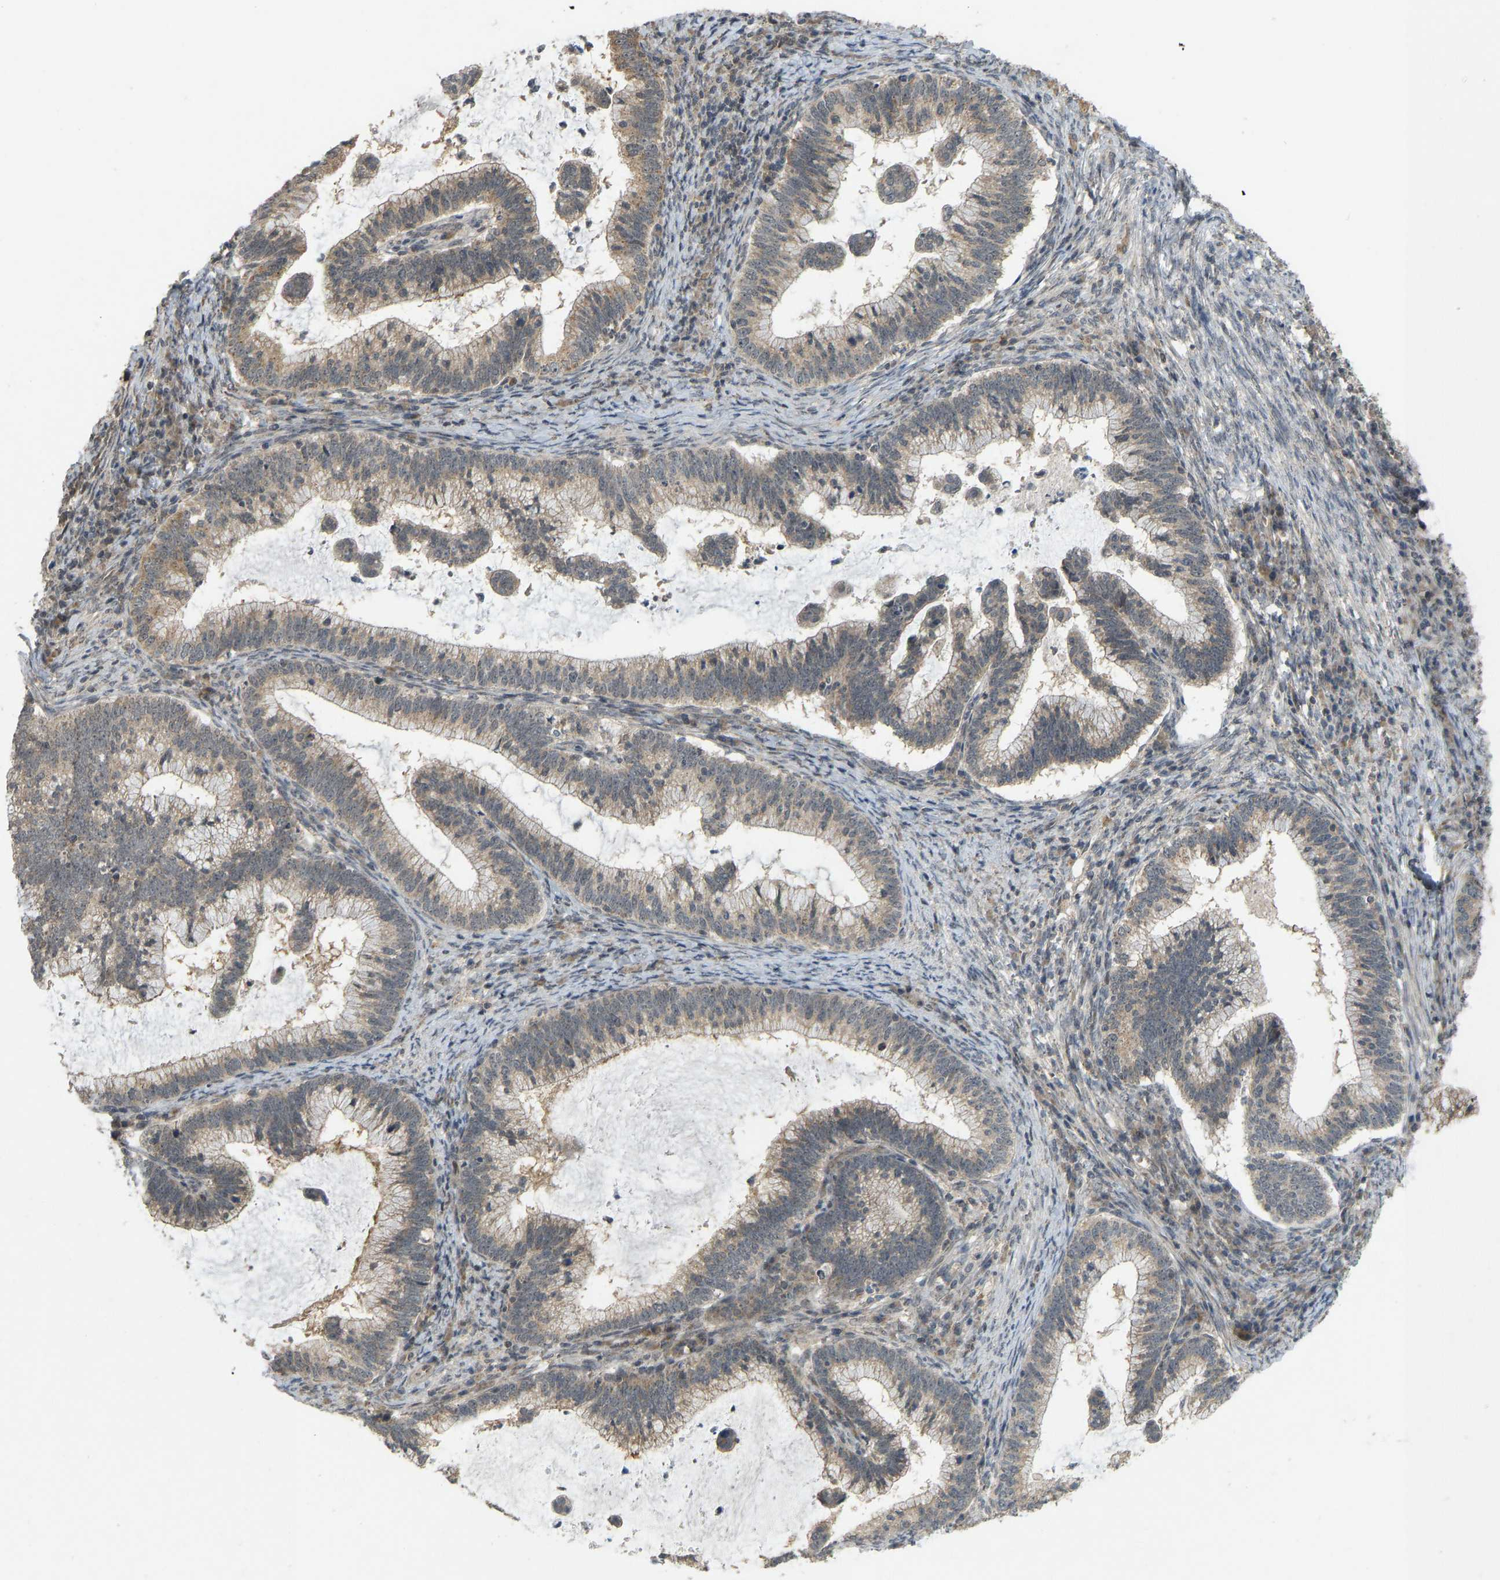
{"staining": {"intensity": "moderate", "quantity": ">75%", "location": "cytoplasmic/membranous"}, "tissue": "cervical cancer", "cell_type": "Tumor cells", "image_type": "cancer", "snomed": [{"axis": "morphology", "description": "Adenocarcinoma, NOS"}, {"axis": "topography", "description": "Cervix"}], "caption": "This is an image of immunohistochemistry staining of cervical adenocarcinoma, which shows moderate positivity in the cytoplasmic/membranous of tumor cells.", "gene": "ACADS", "patient": {"sex": "female", "age": 36}}